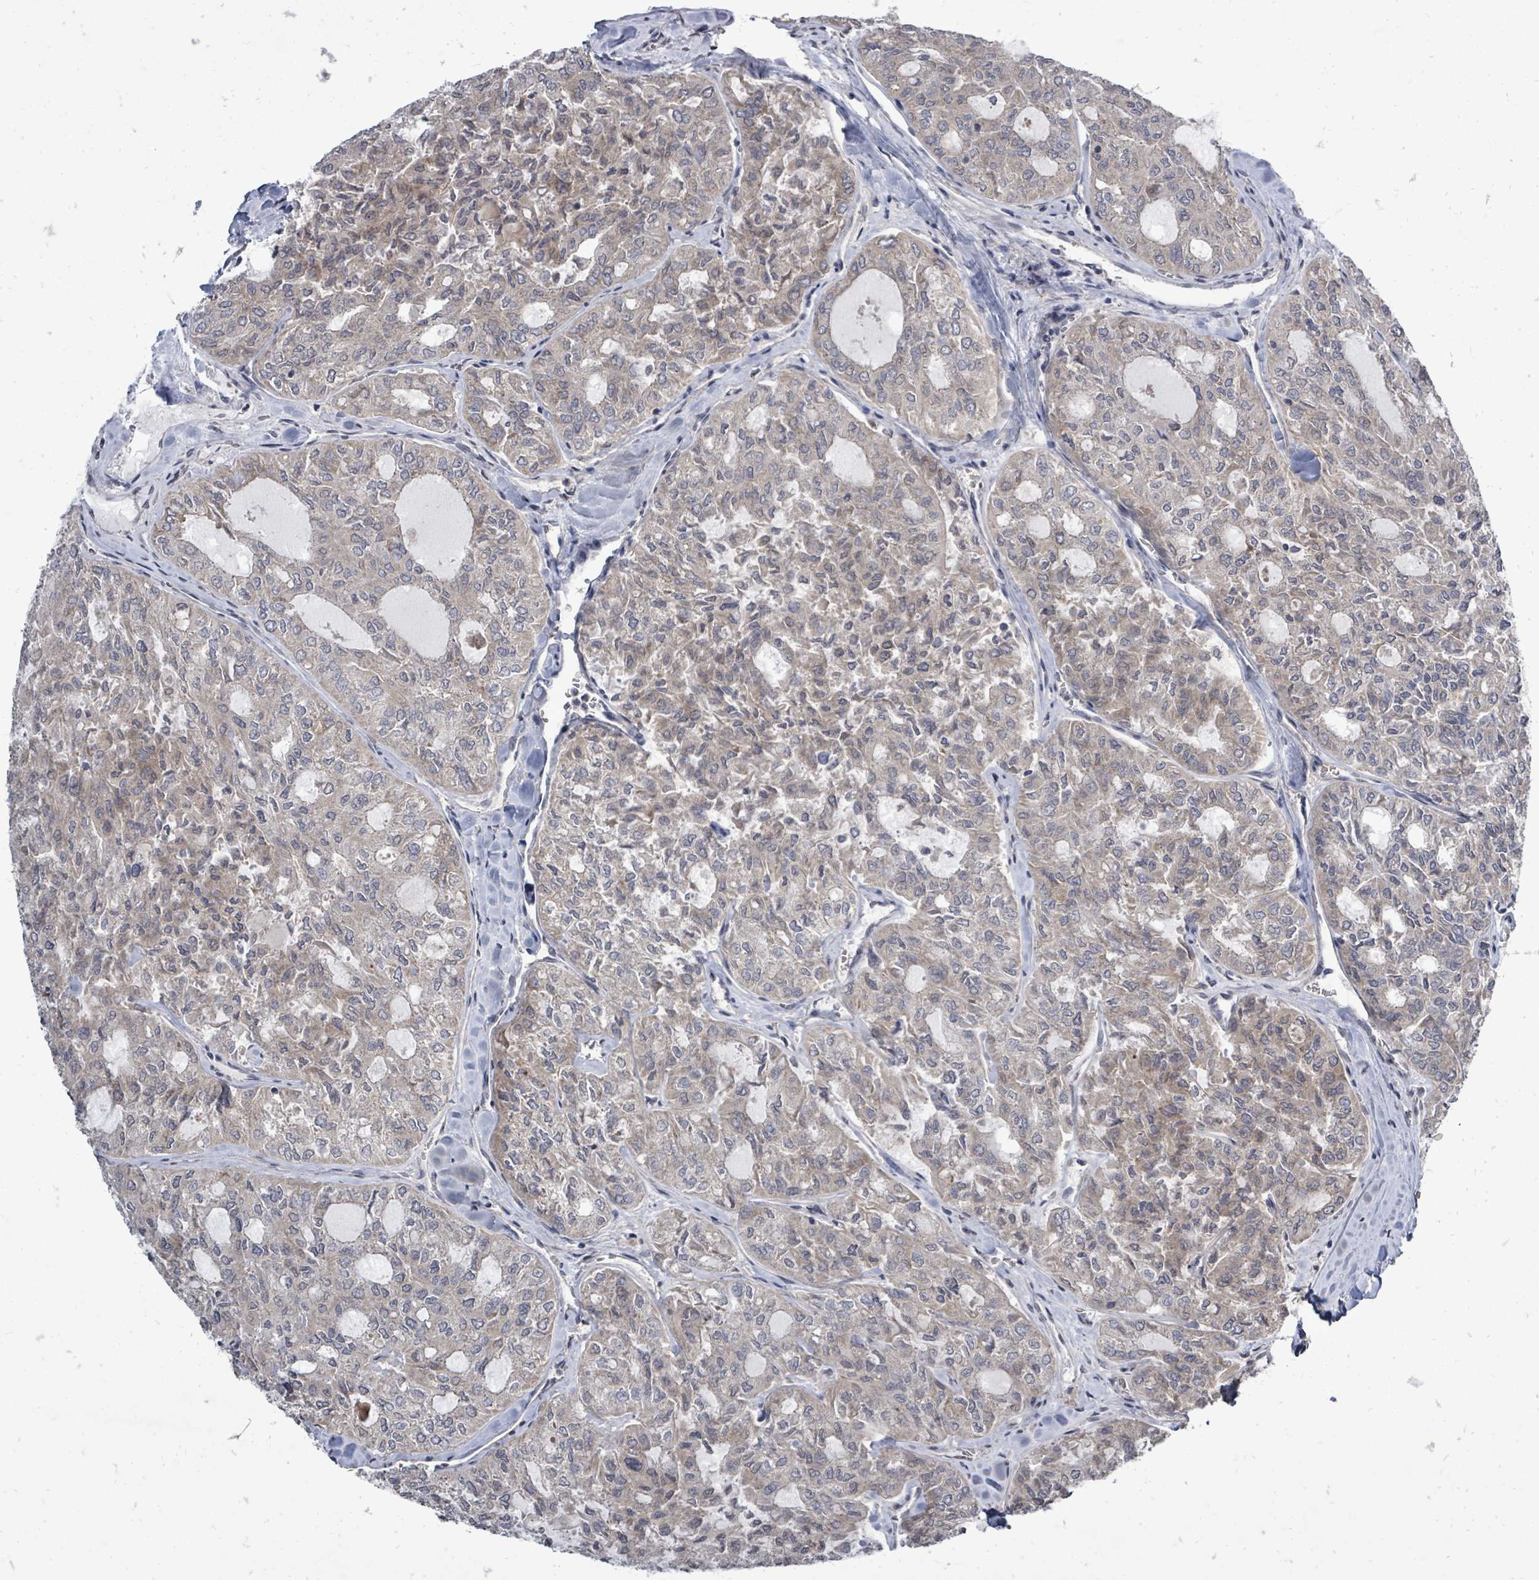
{"staining": {"intensity": "weak", "quantity": "25%-75%", "location": "cytoplasmic/membranous"}, "tissue": "thyroid cancer", "cell_type": "Tumor cells", "image_type": "cancer", "snomed": [{"axis": "morphology", "description": "Follicular adenoma carcinoma, NOS"}, {"axis": "topography", "description": "Thyroid gland"}], "caption": "The image displays immunohistochemical staining of follicular adenoma carcinoma (thyroid). There is weak cytoplasmic/membranous staining is appreciated in approximately 25%-75% of tumor cells.", "gene": "RALGAPB", "patient": {"sex": "male", "age": 75}}